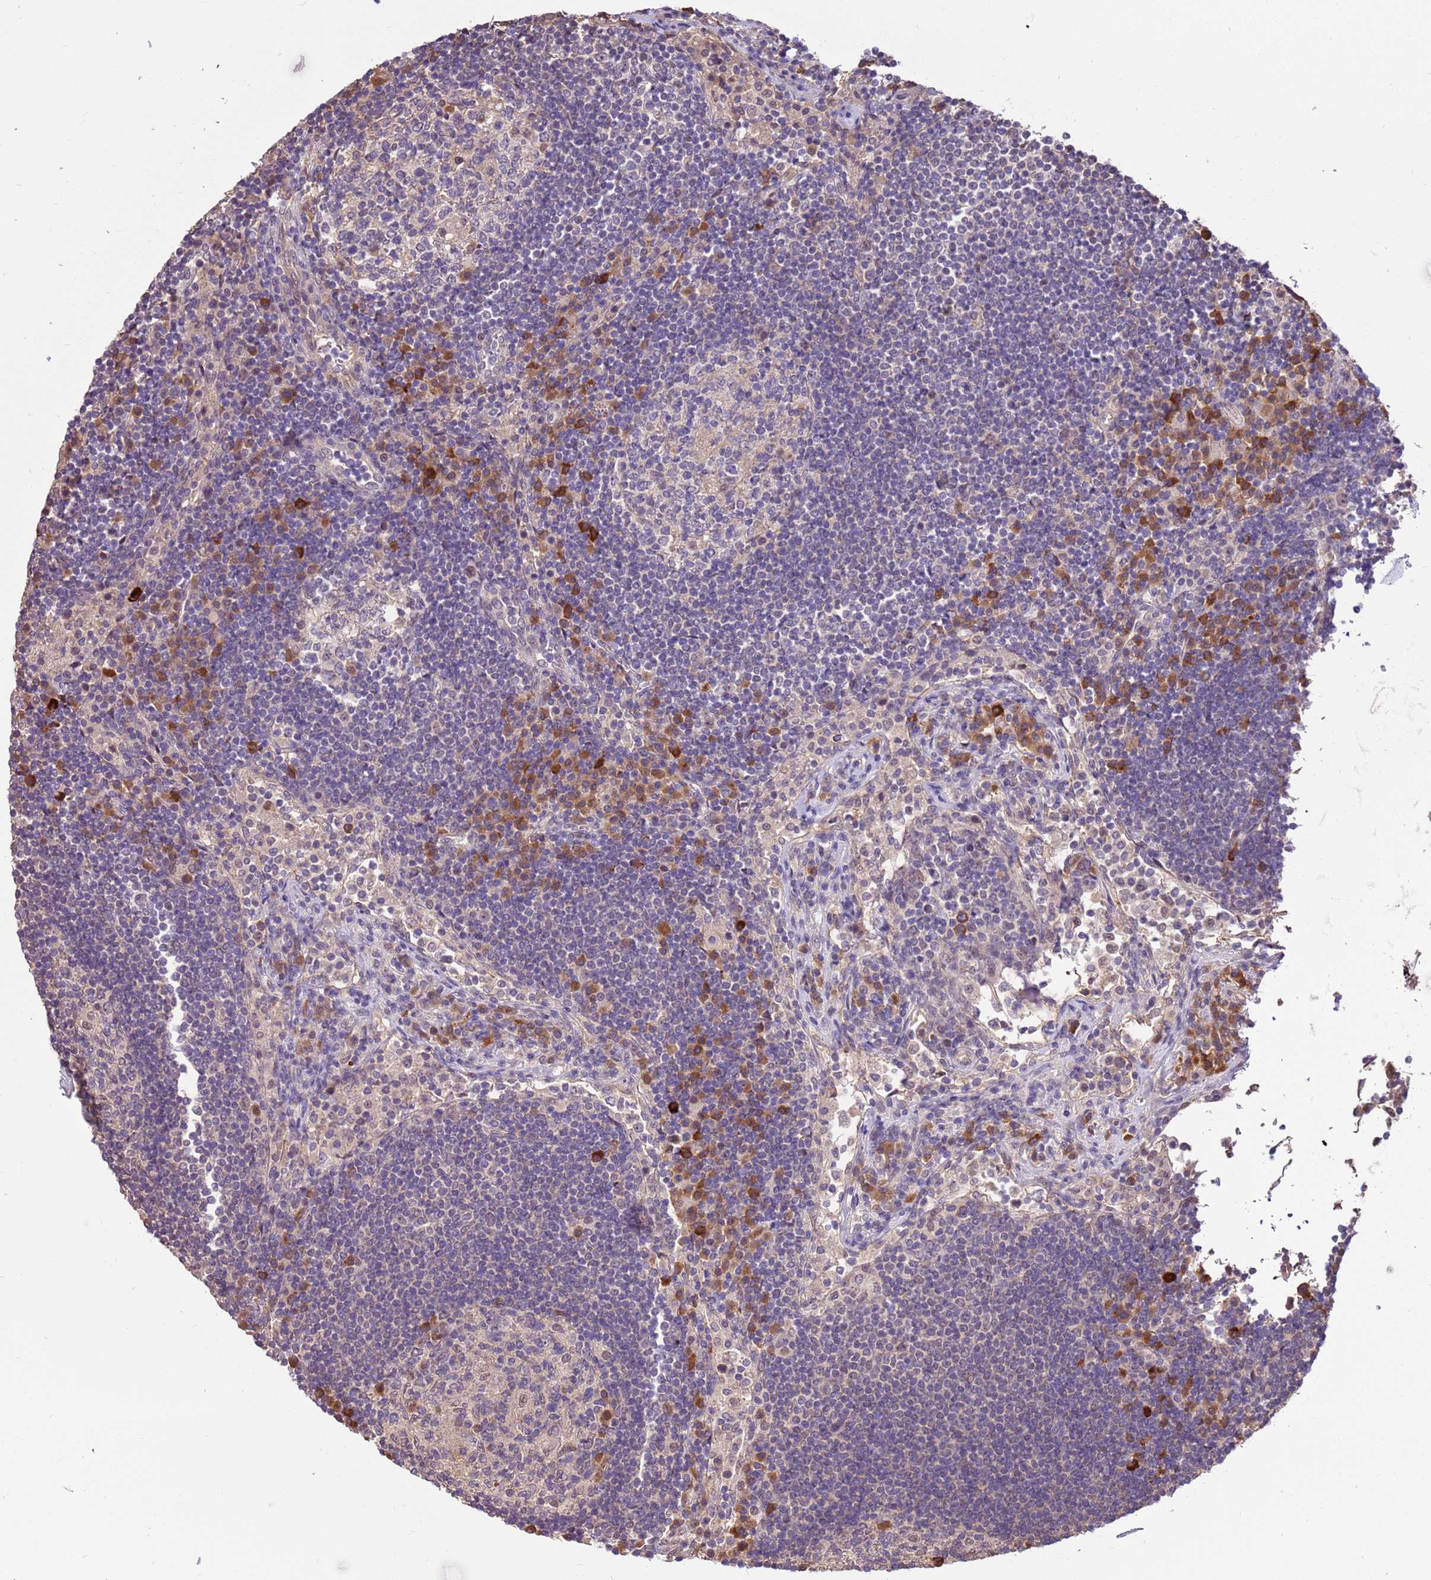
{"staining": {"intensity": "negative", "quantity": "none", "location": "none"}, "tissue": "lymph node", "cell_type": "Germinal center cells", "image_type": "normal", "snomed": [{"axis": "morphology", "description": "Normal tissue, NOS"}, {"axis": "topography", "description": "Lymph node"}], "caption": "Immunohistochemistry (IHC) photomicrograph of unremarkable lymph node: lymph node stained with DAB exhibits no significant protein positivity in germinal center cells.", "gene": "BBS5", "patient": {"sex": "female", "age": 53}}